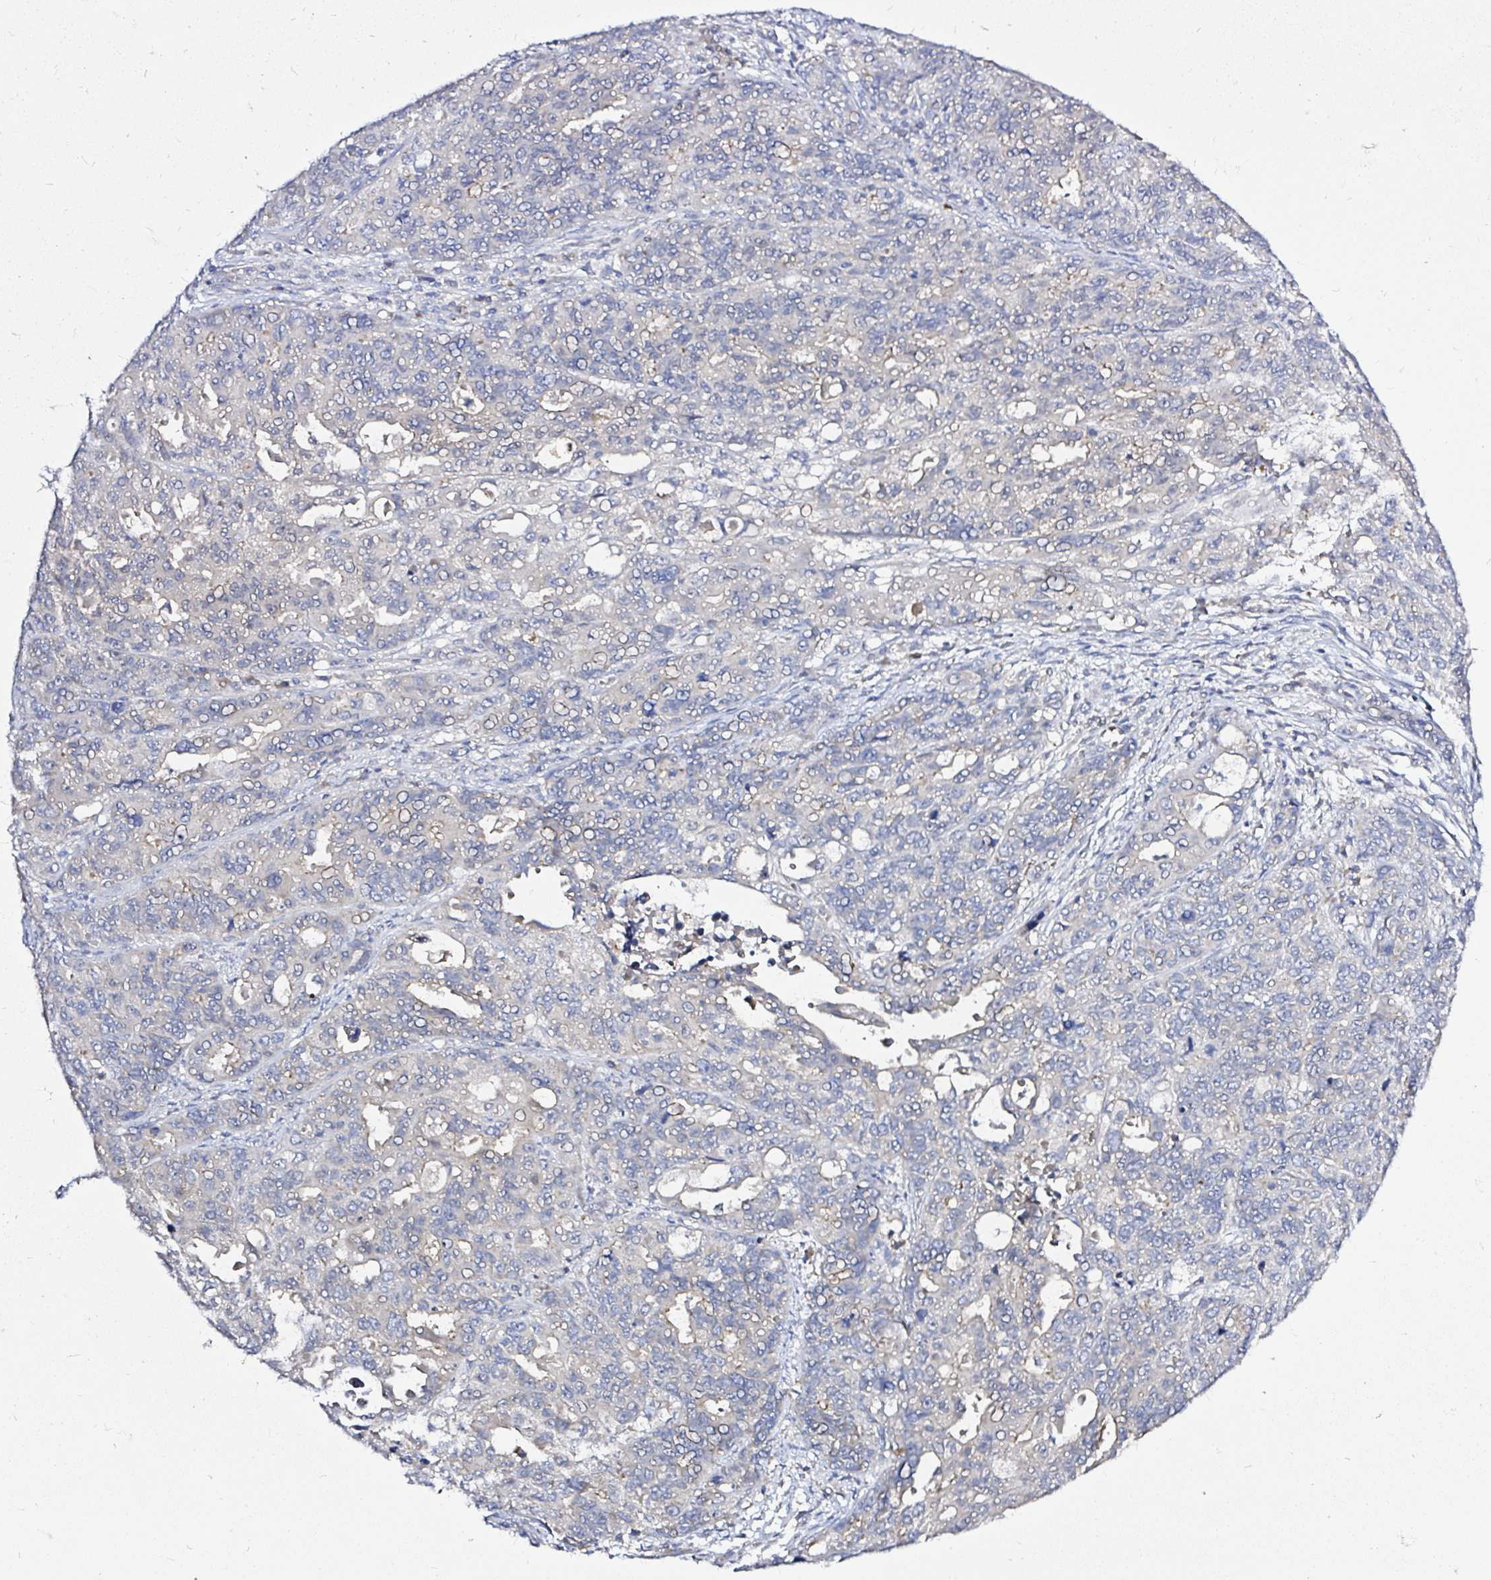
{"staining": {"intensity": "negative", "quantity": "none", "location": "none"}, "tissue": "endometrial cancer", "cell_type": "Tumor cells", "image_type": "cancer", "snomed": [{"axis": "morphology", "description": "Adenocarcinoma, NOS"}, {"axis": "topography", "description": "Uterus"}], "caption": "Human adenocarcinoma (endometrial) stained for a protein using immunohistochemistry displays no staining in tumor cells.", "gene": "ARHGEF37", "patient": {"sex": "female", "age": 79}}